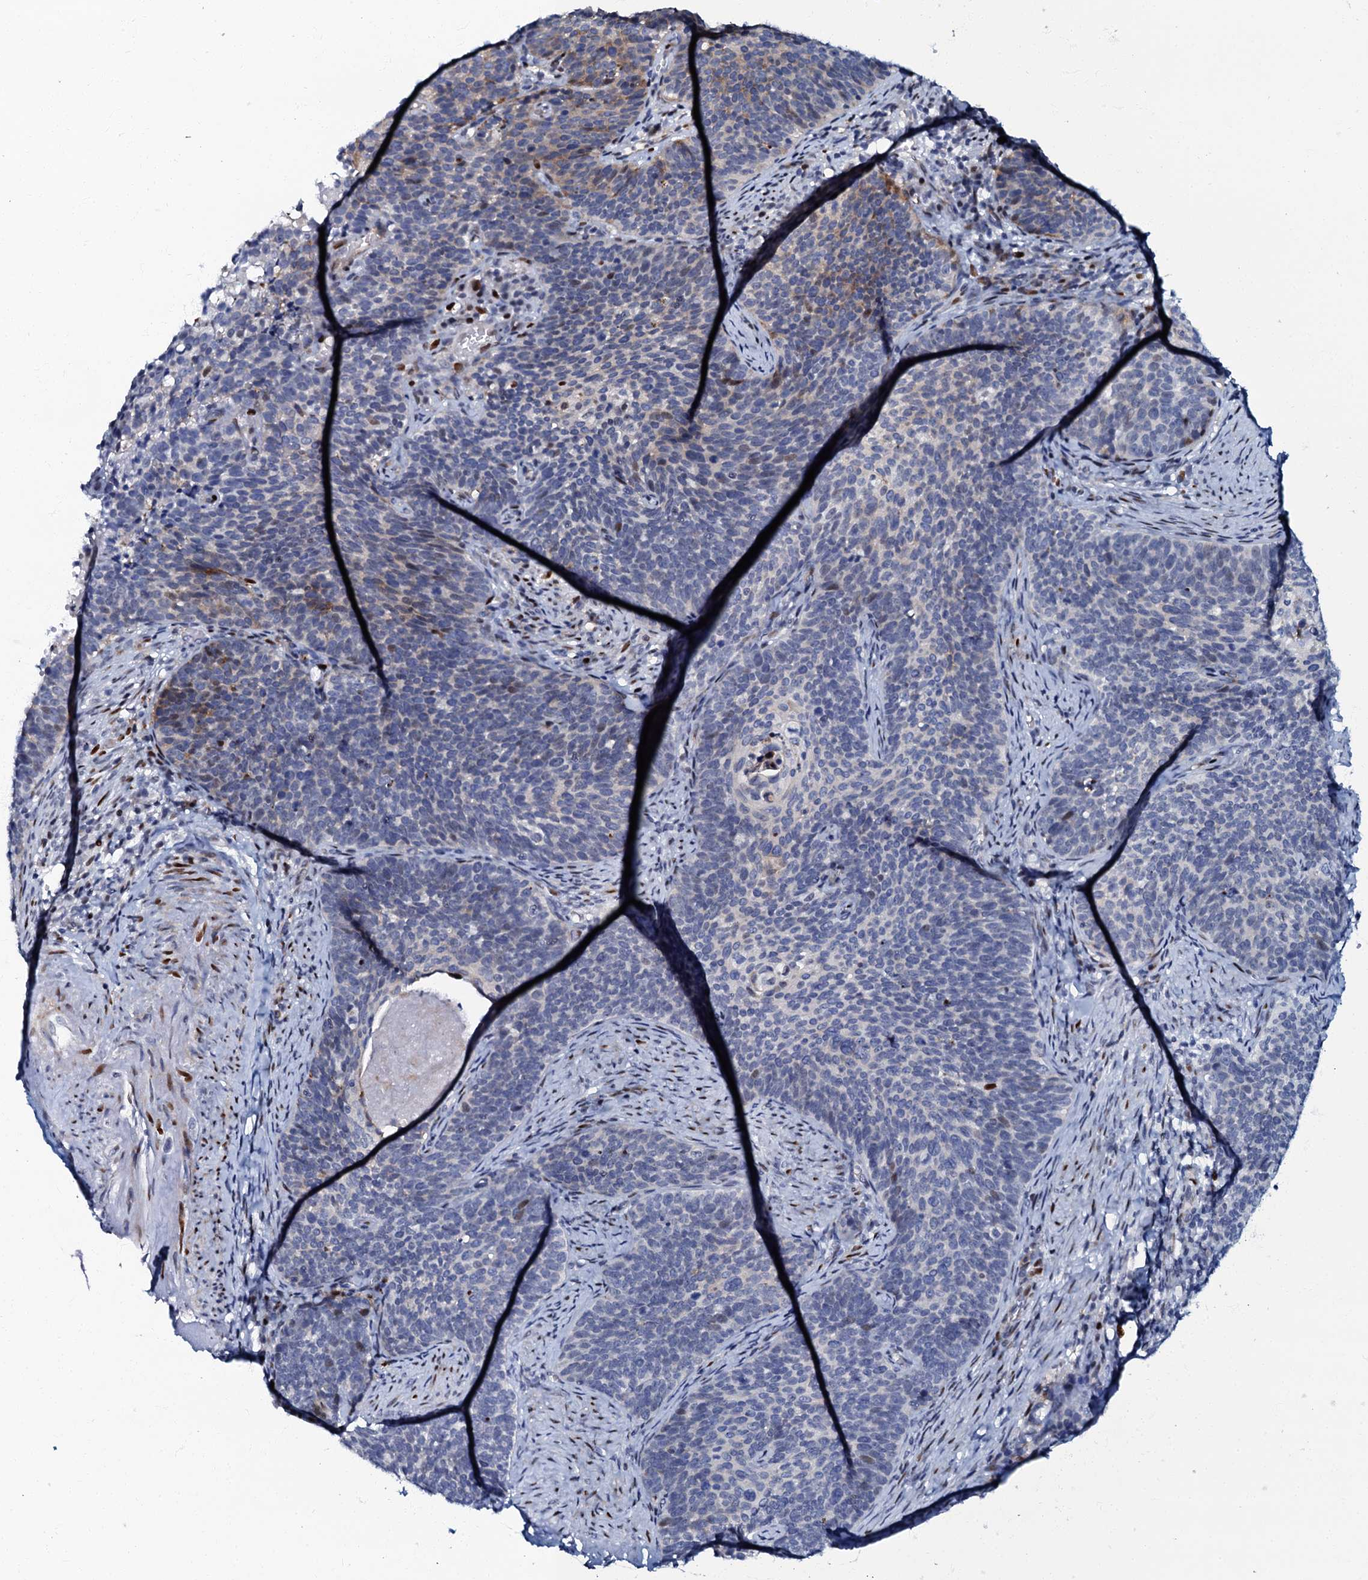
{"staining": {"intensity": "weak", "quantity": "<25%", "location": "cytoplasmic/membranous"}, "tissue": "cervical cancer", "cell_type": "Tumor cells", "image_type": "cancer", "snomed": [{"axis": "morphology", "description": "Normal tissue, NOS"}, {"axis": "morphology", "description": "Squamous cell carcinoma, NOS"}, {"axis": "topography", "description": "Cervix"}], "caption": "The IHC micrograph has no significant expression in tumor cells of cervical cancer tissue.", "gene": "MFSD5", "patient": {"sex": "female", "age": 39}}